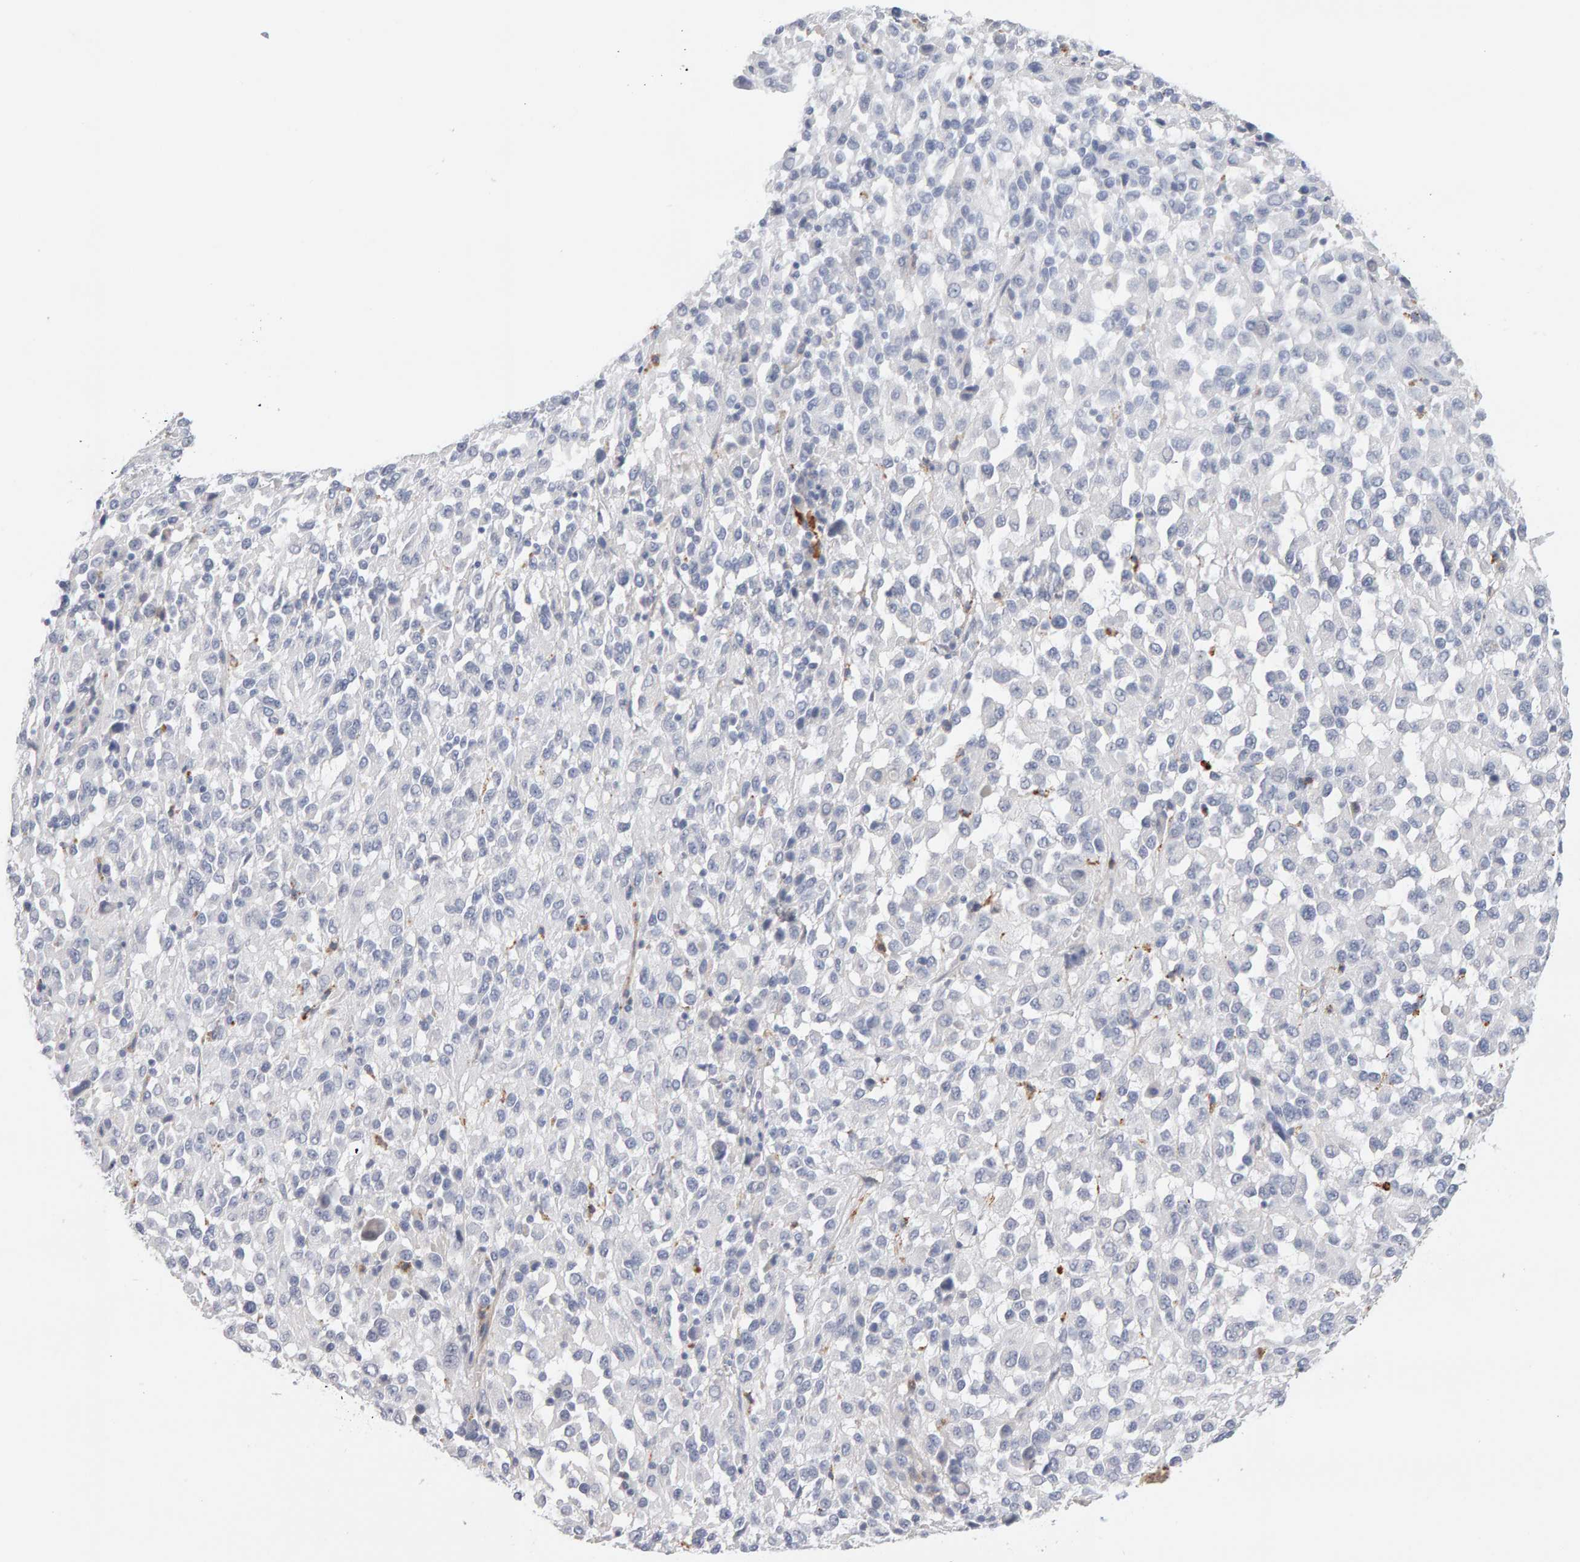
{"staining": {"intensity": "negative", "quantity": "none", "location": "none"}, "tissue": "melanoma", "cell_type": "Tumor cells", "image_type": "cancer", "snomed": [{"axis": "morphology", "description": "Malignant melanoma, Metastatic site"}, {"axis": "topography", "description": "Lung"}], "caption": "DAB (3,3'-diaminobenzidine) immunohistochemical staining of human melanoma demonstrates no significant staining in tumor cells.", "gene": "METRNL", "patient": {"sex": "male", "age": 64}}